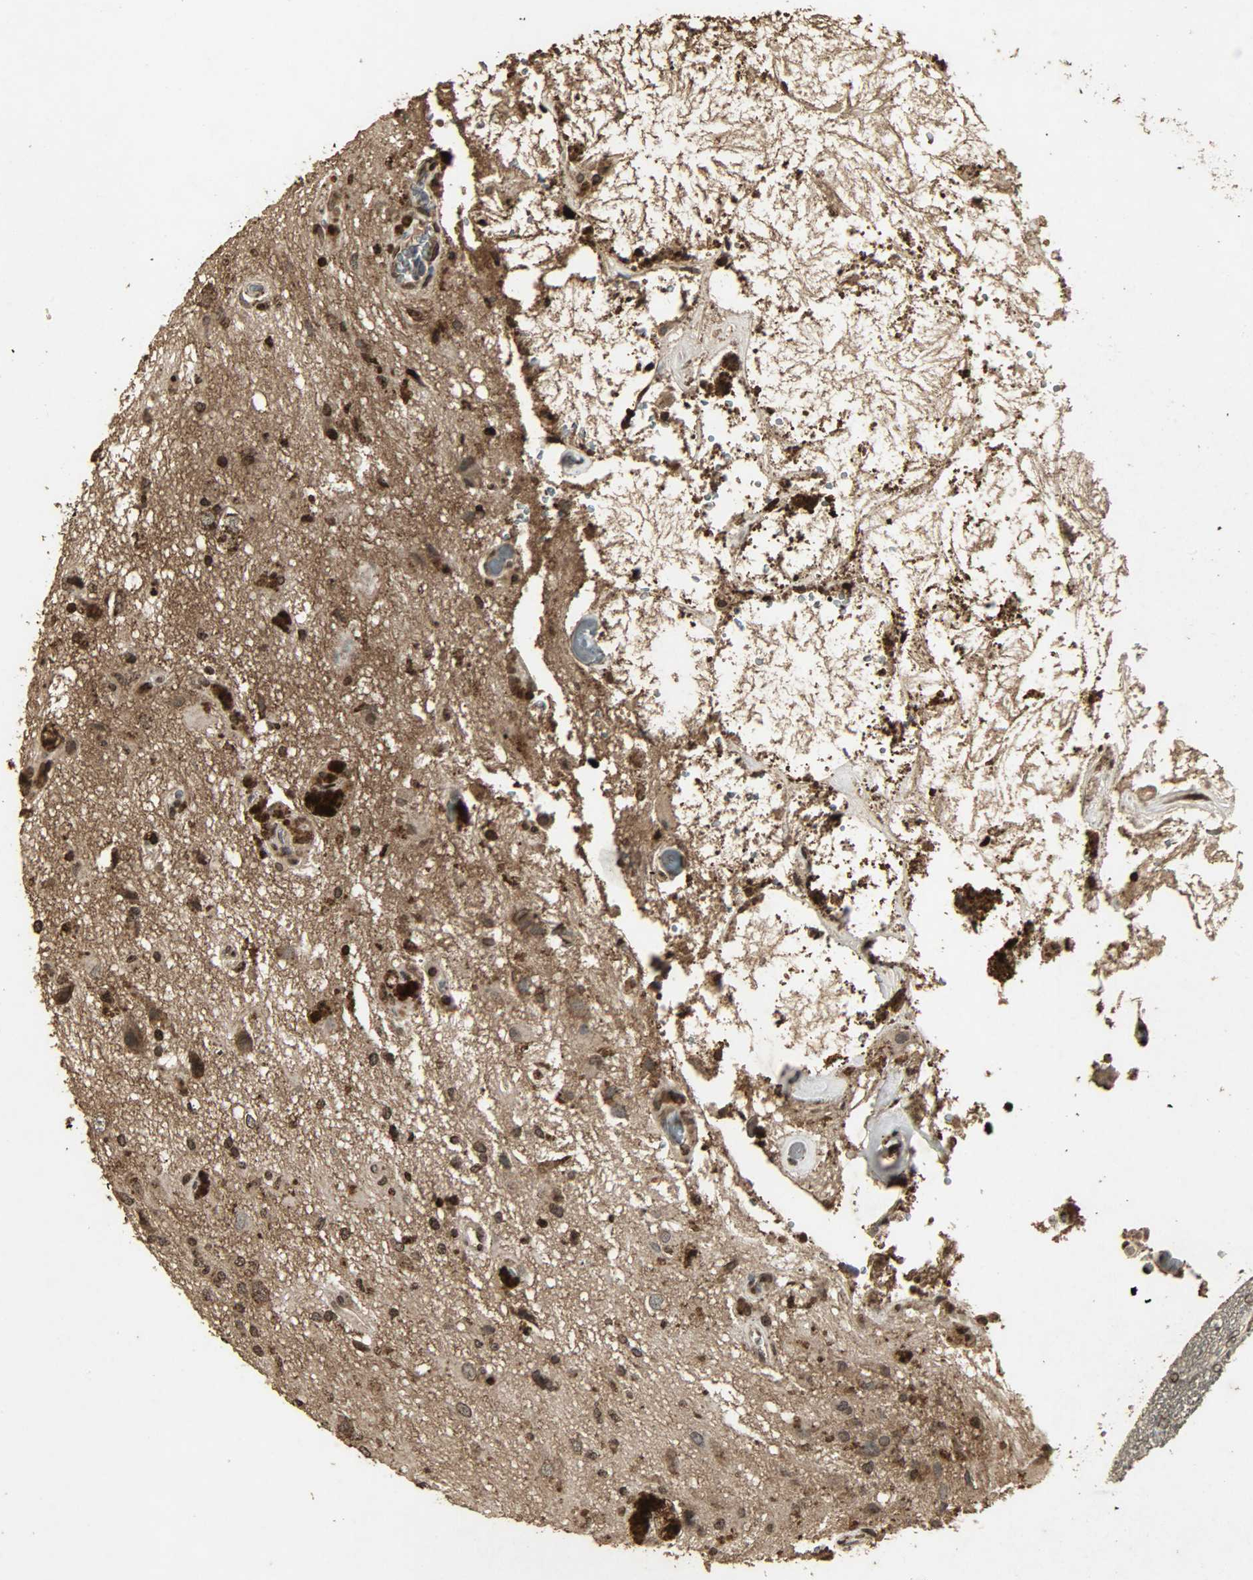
{"staining": {"intensity": "strong", "quantity": ">75%", "location": "cytoplasmic/membranous,nuclear"}, "tissue": "glioma", "cell_type": "Tumor cells", "image_type": "cancer", "snomed": [{"axis": "morphology", "description": "Glioma, malignant, High grade"}, {"axis": "topography", "description": "Brain"}], "caption": "Malignant high-grade glioma was stained to show a protein in brown. There is high levels of strong cytoplasmic/membranous and nuclear staining in approximately >75% of tumor cells.", "gene": "PPP3R1", "patient": {"sex": "male", "age": 47}}